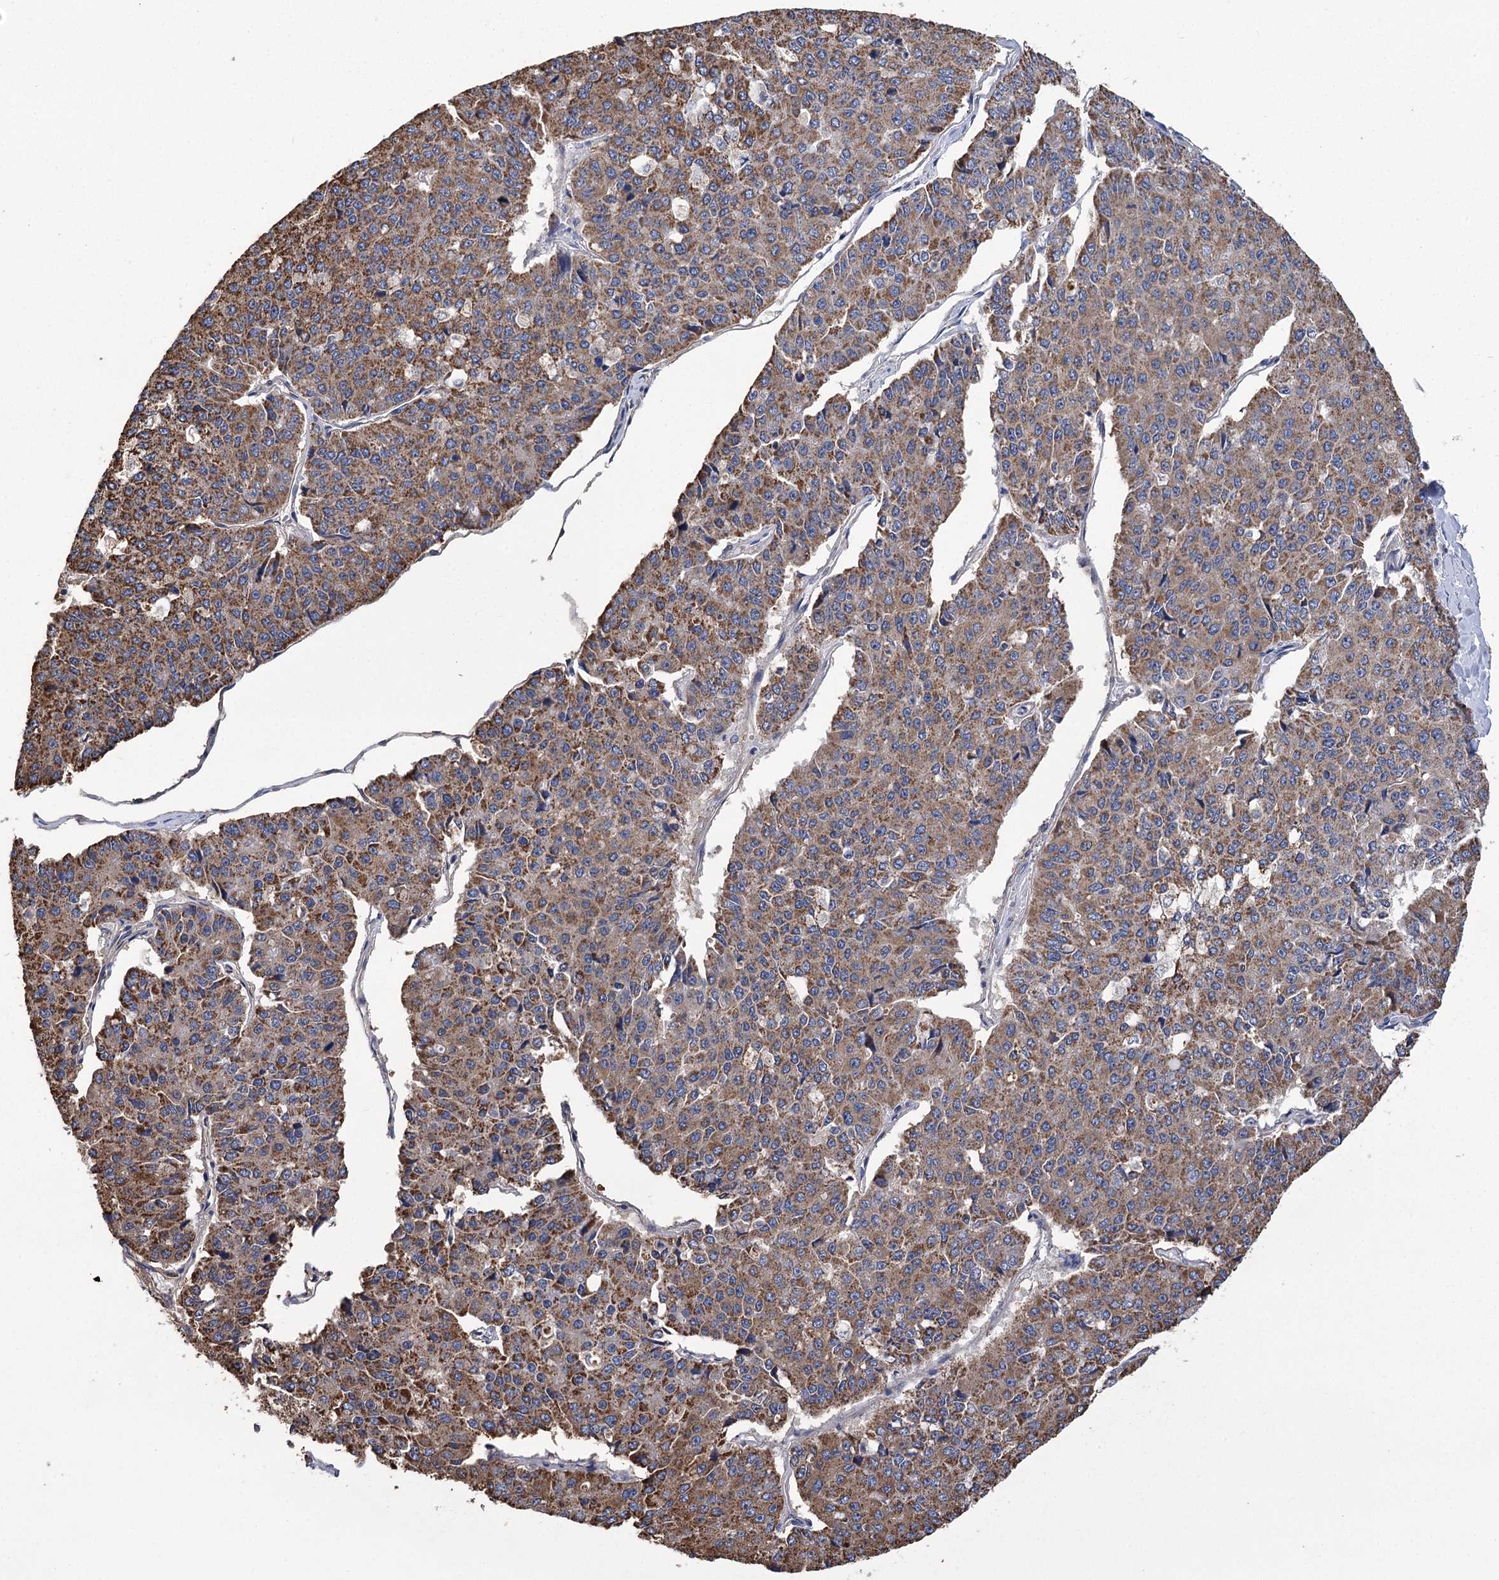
{"staining": {"intensity": "moderate", "quantity": ">75%", "location": "cytoplasmic/membranous"}, "tissue": "pancreatic cancer", "cell_type": "Tumor cells", "image_type": "cancer", "snomed": [{"axis": "morphology", "description": "Adenocarcinoma, NOS"}, {"axis": "topography", "description": "Pancreas"}], "caption": "Protein staining reveals moderate cytoplasmic/membranous staining in approximately >75% of tumor cells in pancreatic adenocarcinoma. The protein of interest is stained brown, and the nuclei are stained in blue (DAB (3,3'-diaminobenzidine) IHC with brightfield microscopy, high magnification).", "gene": "CCDC73", "patient": {"sex": "male", "age": 50}}